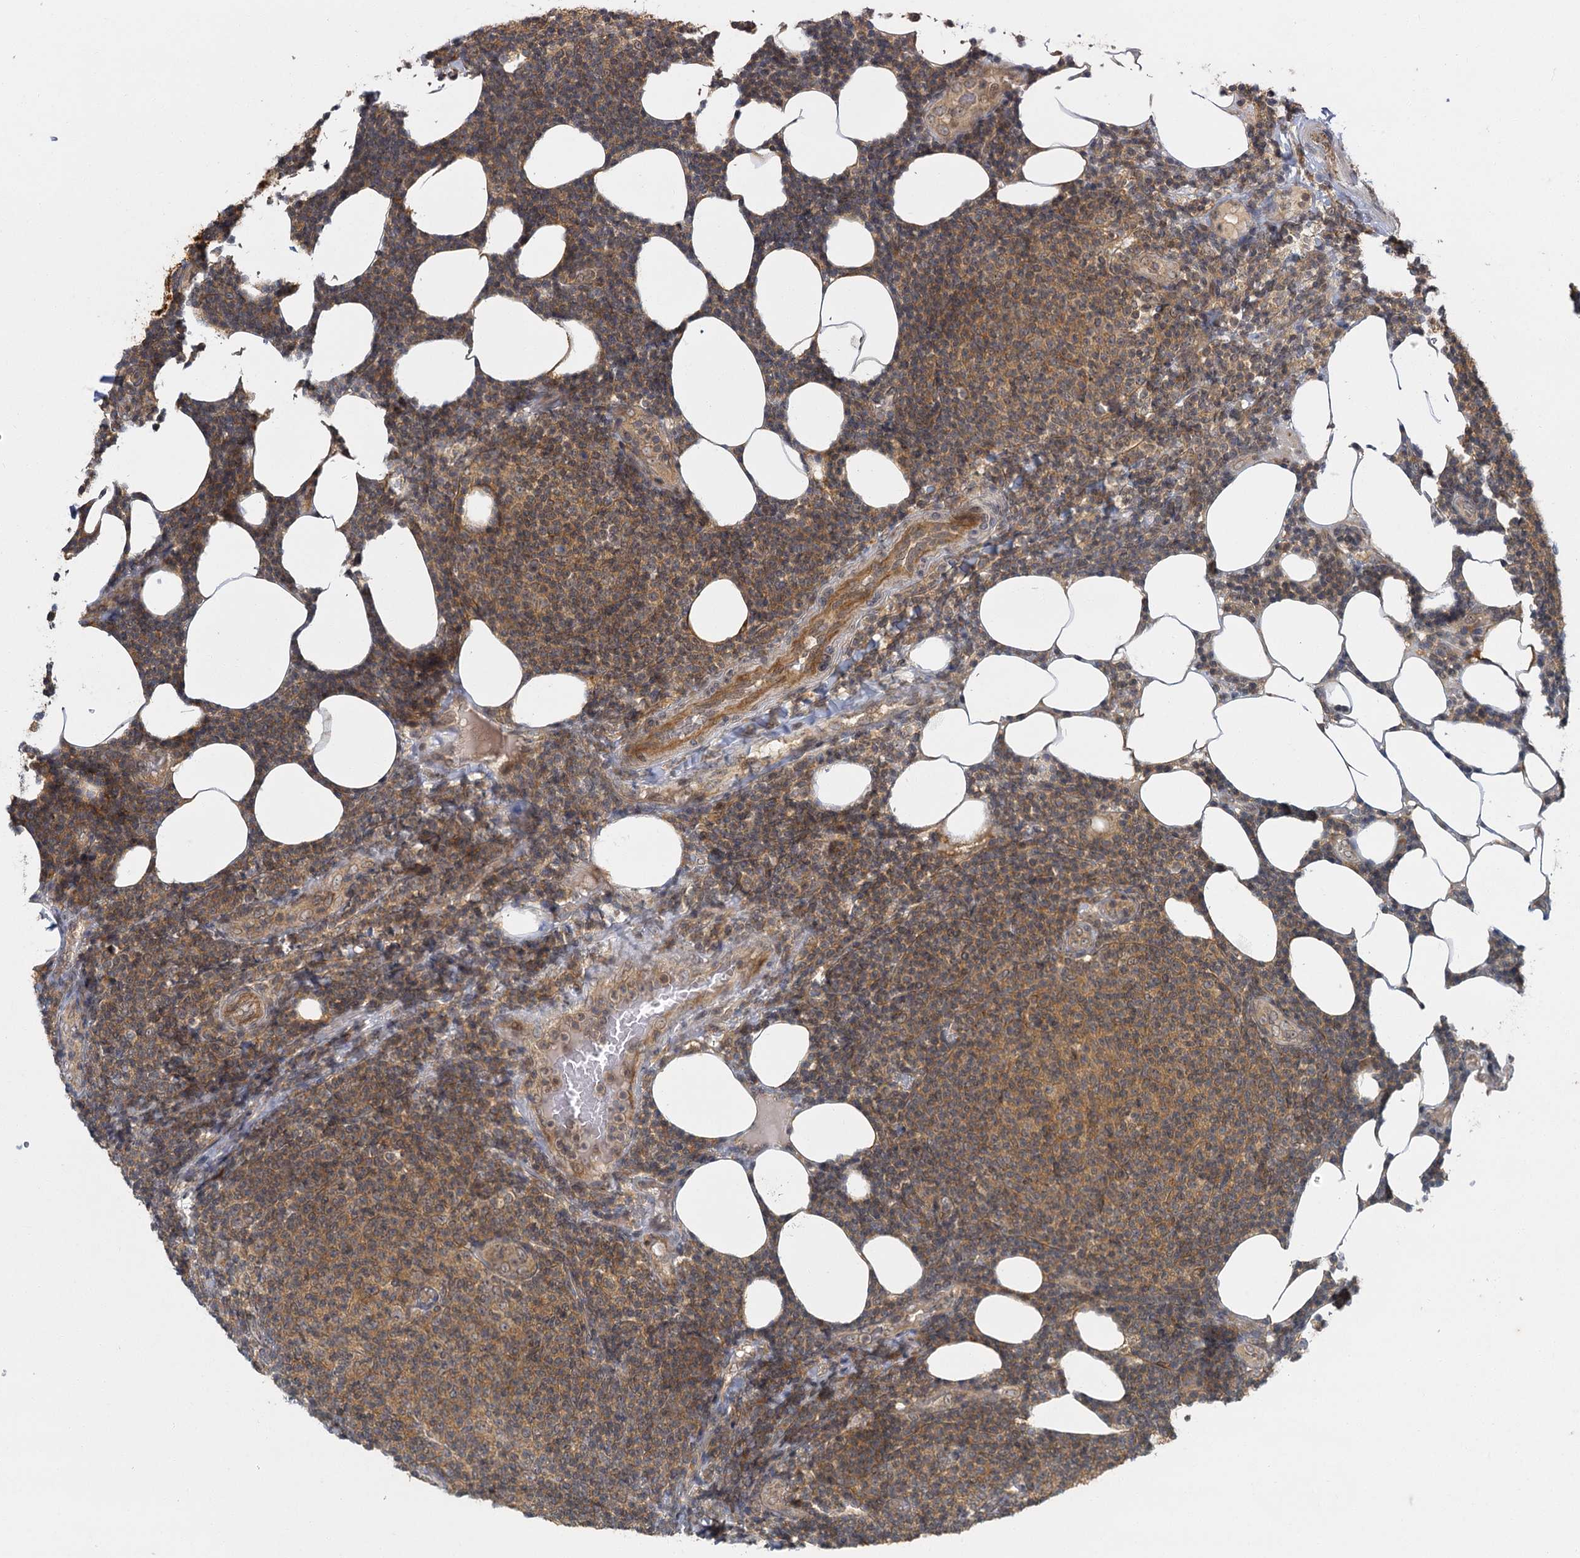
{"staining": {"intensity": "weak", "quantity": "<25%", "location": "cytoplasmic/membranous"}, "tissue": "lymphoma", "cell_type": "Tumor cells", "image_type": "cancer", "snomed": [{"axis": "morphology", "description": "Malignant lymphoma, non-Hodgkin's type, Low grade"}, {"axis": "topography", "description": "Lymph node"}], "caption": "Tumor cells show no significant expression in low-grade malignant lymphoma, non-Hodgkin's type. Brightfield microscopy of IHC stained with DAB (3,3'-diaminobenzidine) (brown) and hematoxylin (blue), captured at high magnification.", "gene": "ZNF549", "patient": {"sex": "male", "age": 66}}